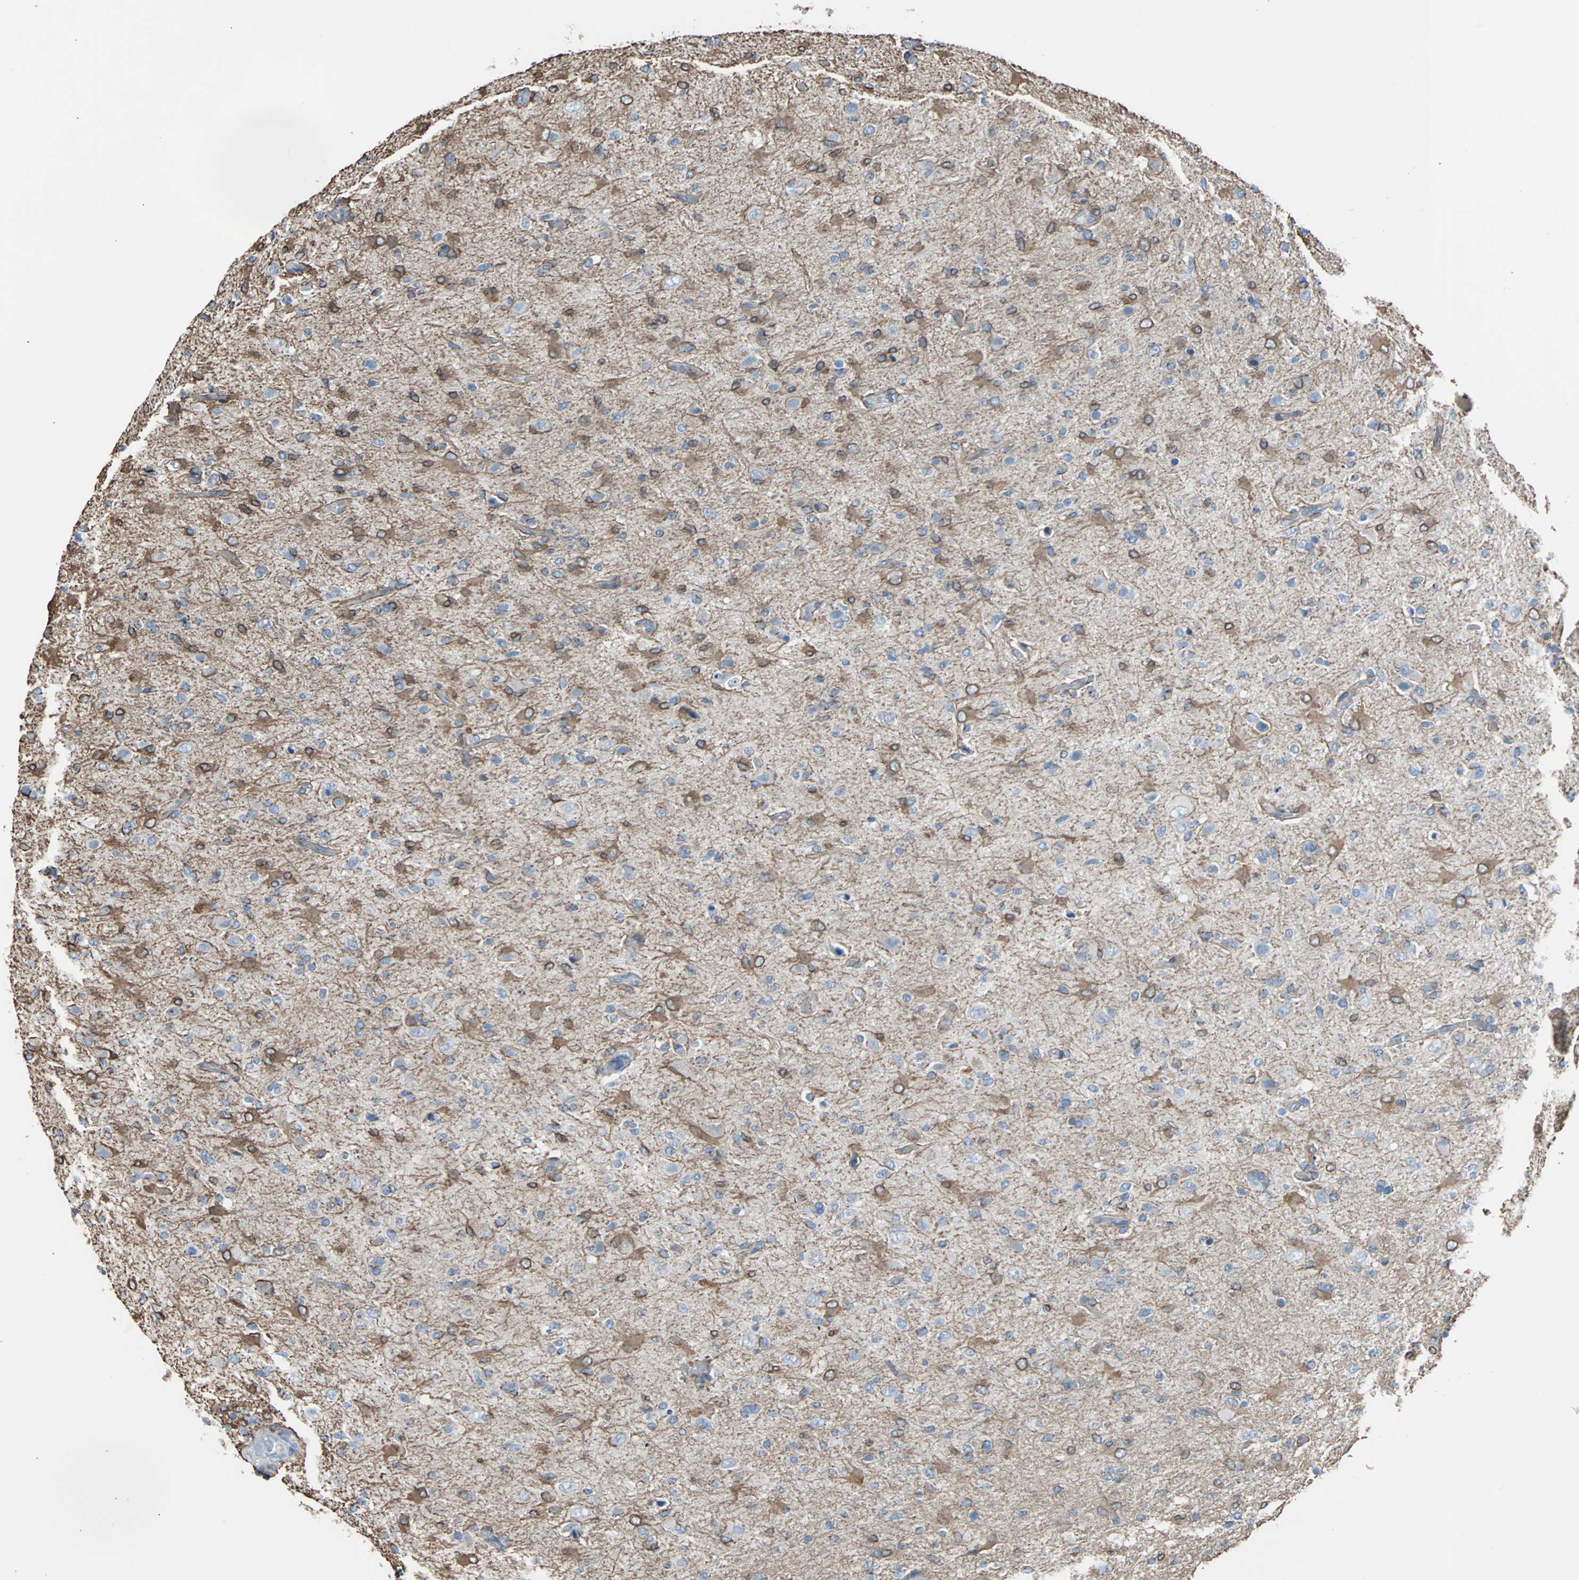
{"staining": {"intensity": "moderate", "quantity": "25%-75%", "location": "cytoplasmic/membranous"}, "tissue": "glioma", "cell_type": "Tumor cells", "image_type": "cancer", "snomed": [{"axis": "morphology", "description": "Glioma, malignant, High grade"}, {"axis": "topography", "description": "Brain"}], "caption": "The image shows immunohistochemical staining of malignant glioma (high-grade). There is moderate cytoplasmic/membranous positivity is seen in about 25%-75% of tumor cells.", "gene": "KRT7", "patient": {"sex": "male", "age": 71}}